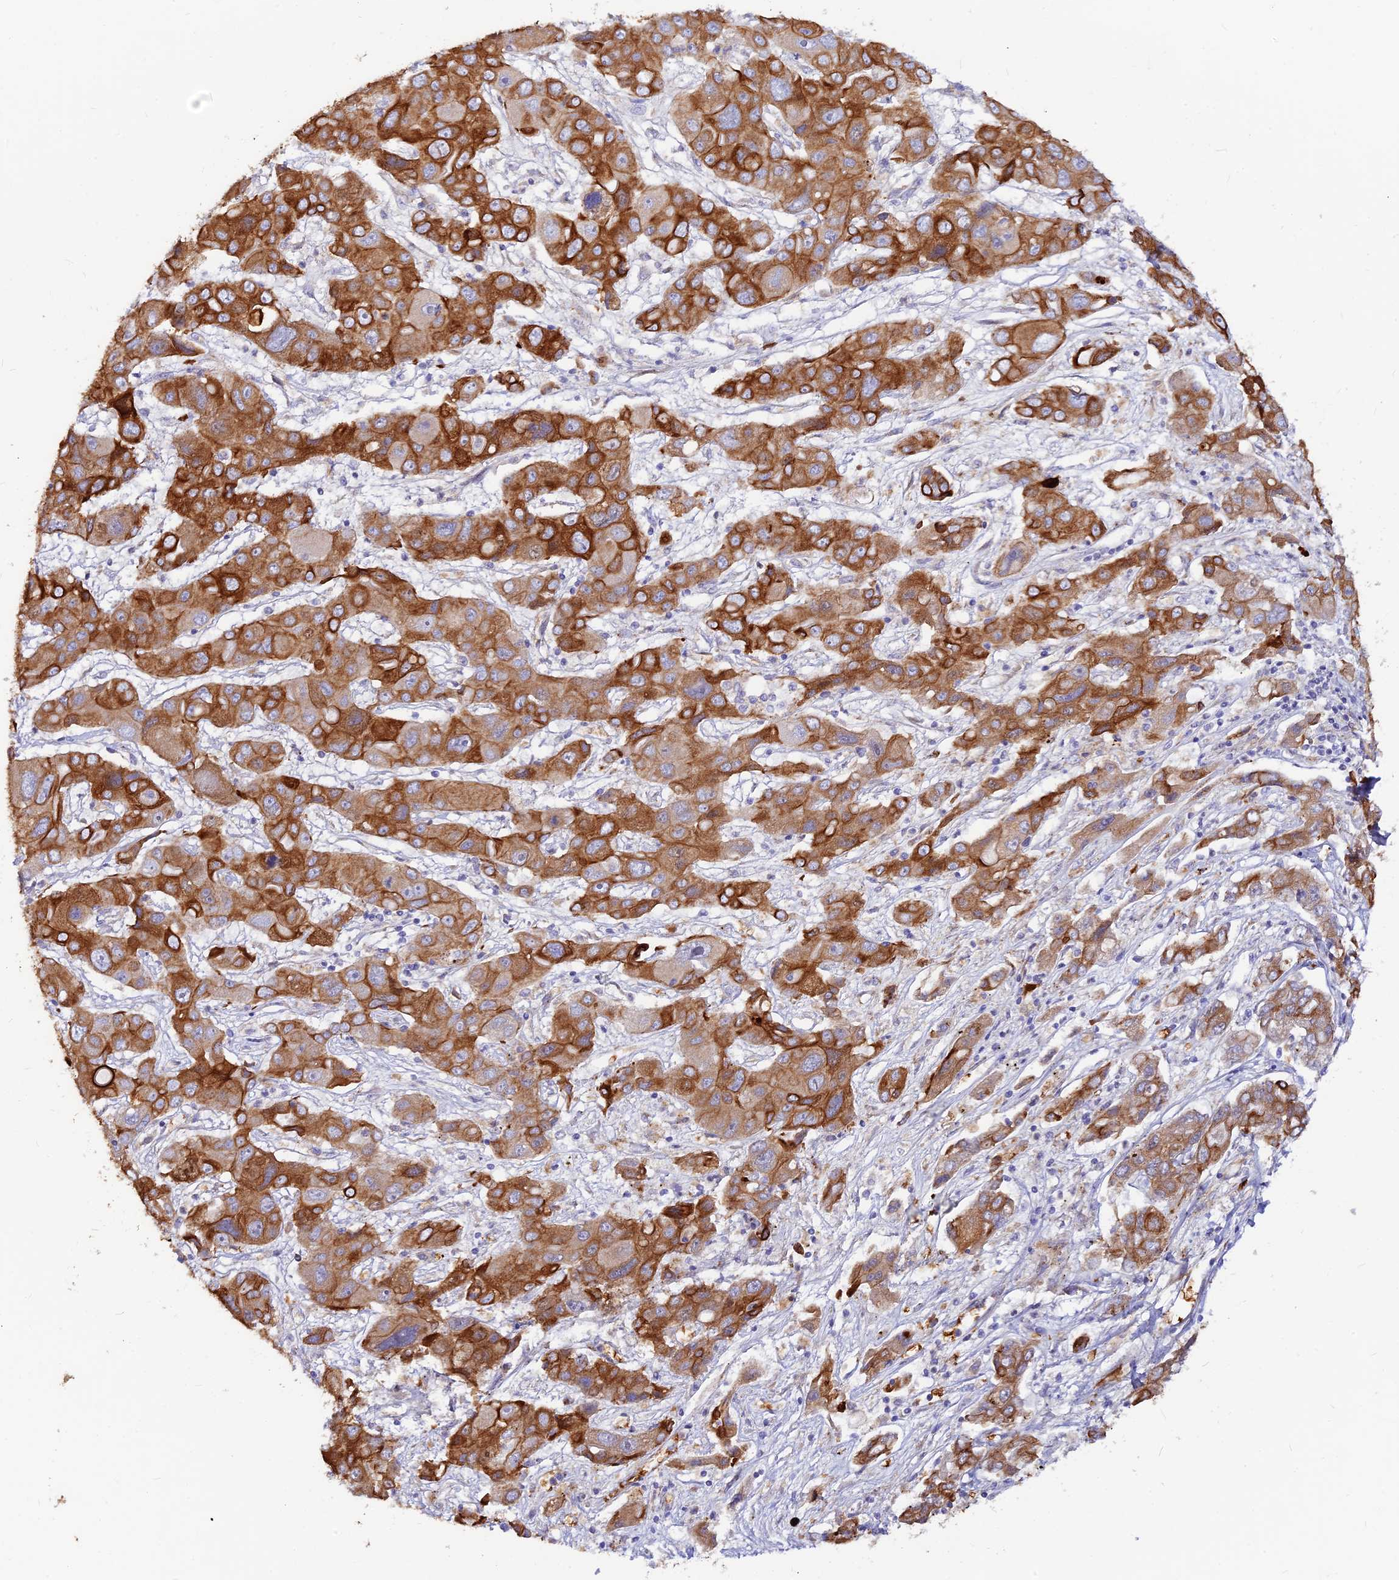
{"staining": {"intensity": "strong", "quantity": ">75%", "location": "cytoplasmic/membranous"}, "tissue": "liver cancer", "cell_type": "Tumor cells", "image_type": "cancer", "snomed": [{"axis": "morphology", "description": "Cholangiocarcinoma"}, {"axis": "topography", "description": "Liver"}], "caption": "Immunohistochemical staining of cholangiocarcinoma (liver) displays strong cytoplasmic/membranous protein staining in about >75% of tumor cells.", "gene": "DENND2D", "patient": {"sex": "male", "age": 67}}